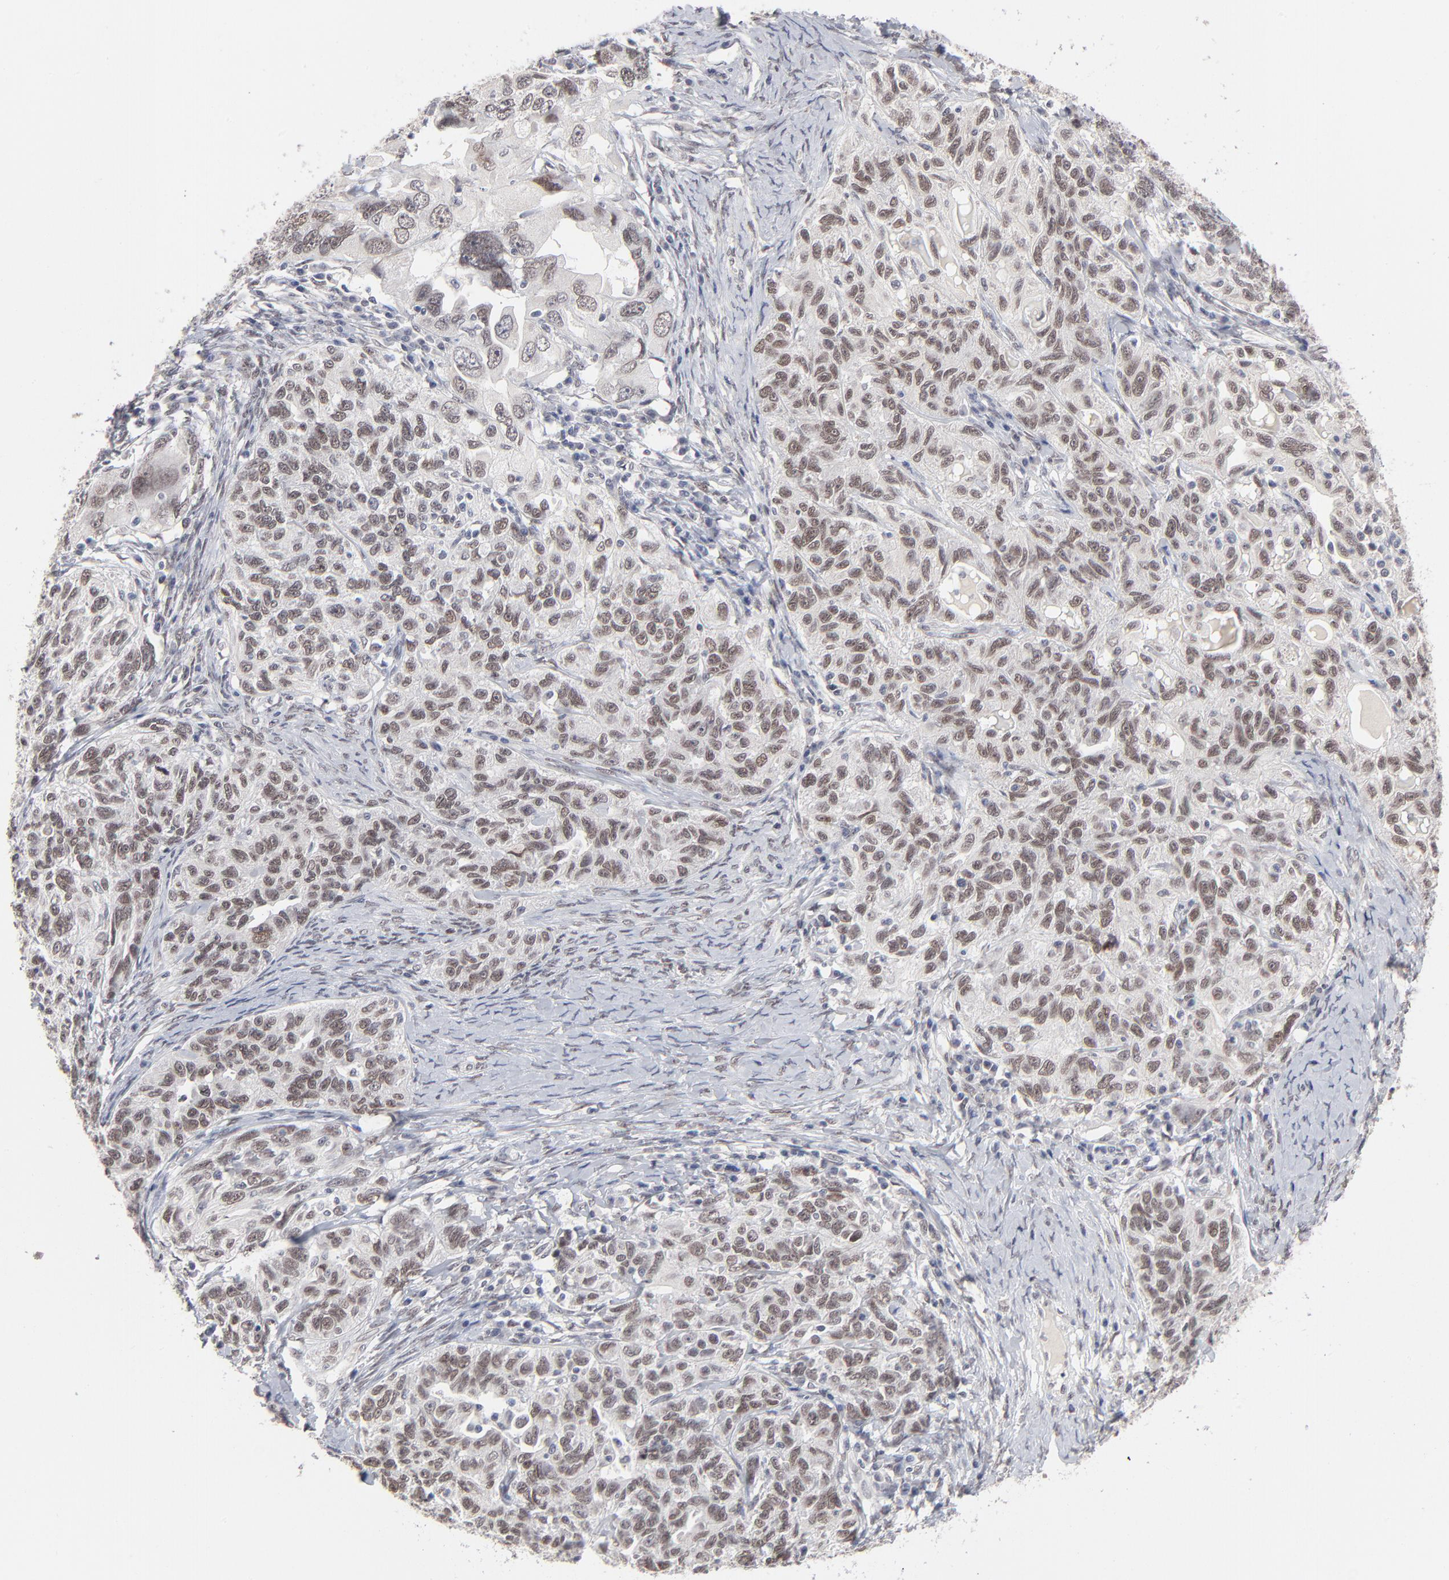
{"staining": {"intensity": "weak", "quantity": ">75%", "location": "nuclear"}, "tissue": "ovarian cancer", "cell_type": "Tumor cells", "image_type": "cancer", "snomed": [{"axis": "morphology", "description": "Cystadenocarcinoma, serous, NOS"}, {"axis": "topography", "description": "Ovary"}], "caption": "Immunohistochemistry (IHC) micrograph of ovarian serous cystadenocarcinoma stained for a protein (brown), which shows low levels of weak nuclear staining in about >75% of tumor cells.", "gene": "MBIP", "patient": {"sex": "female", "age": 82}}